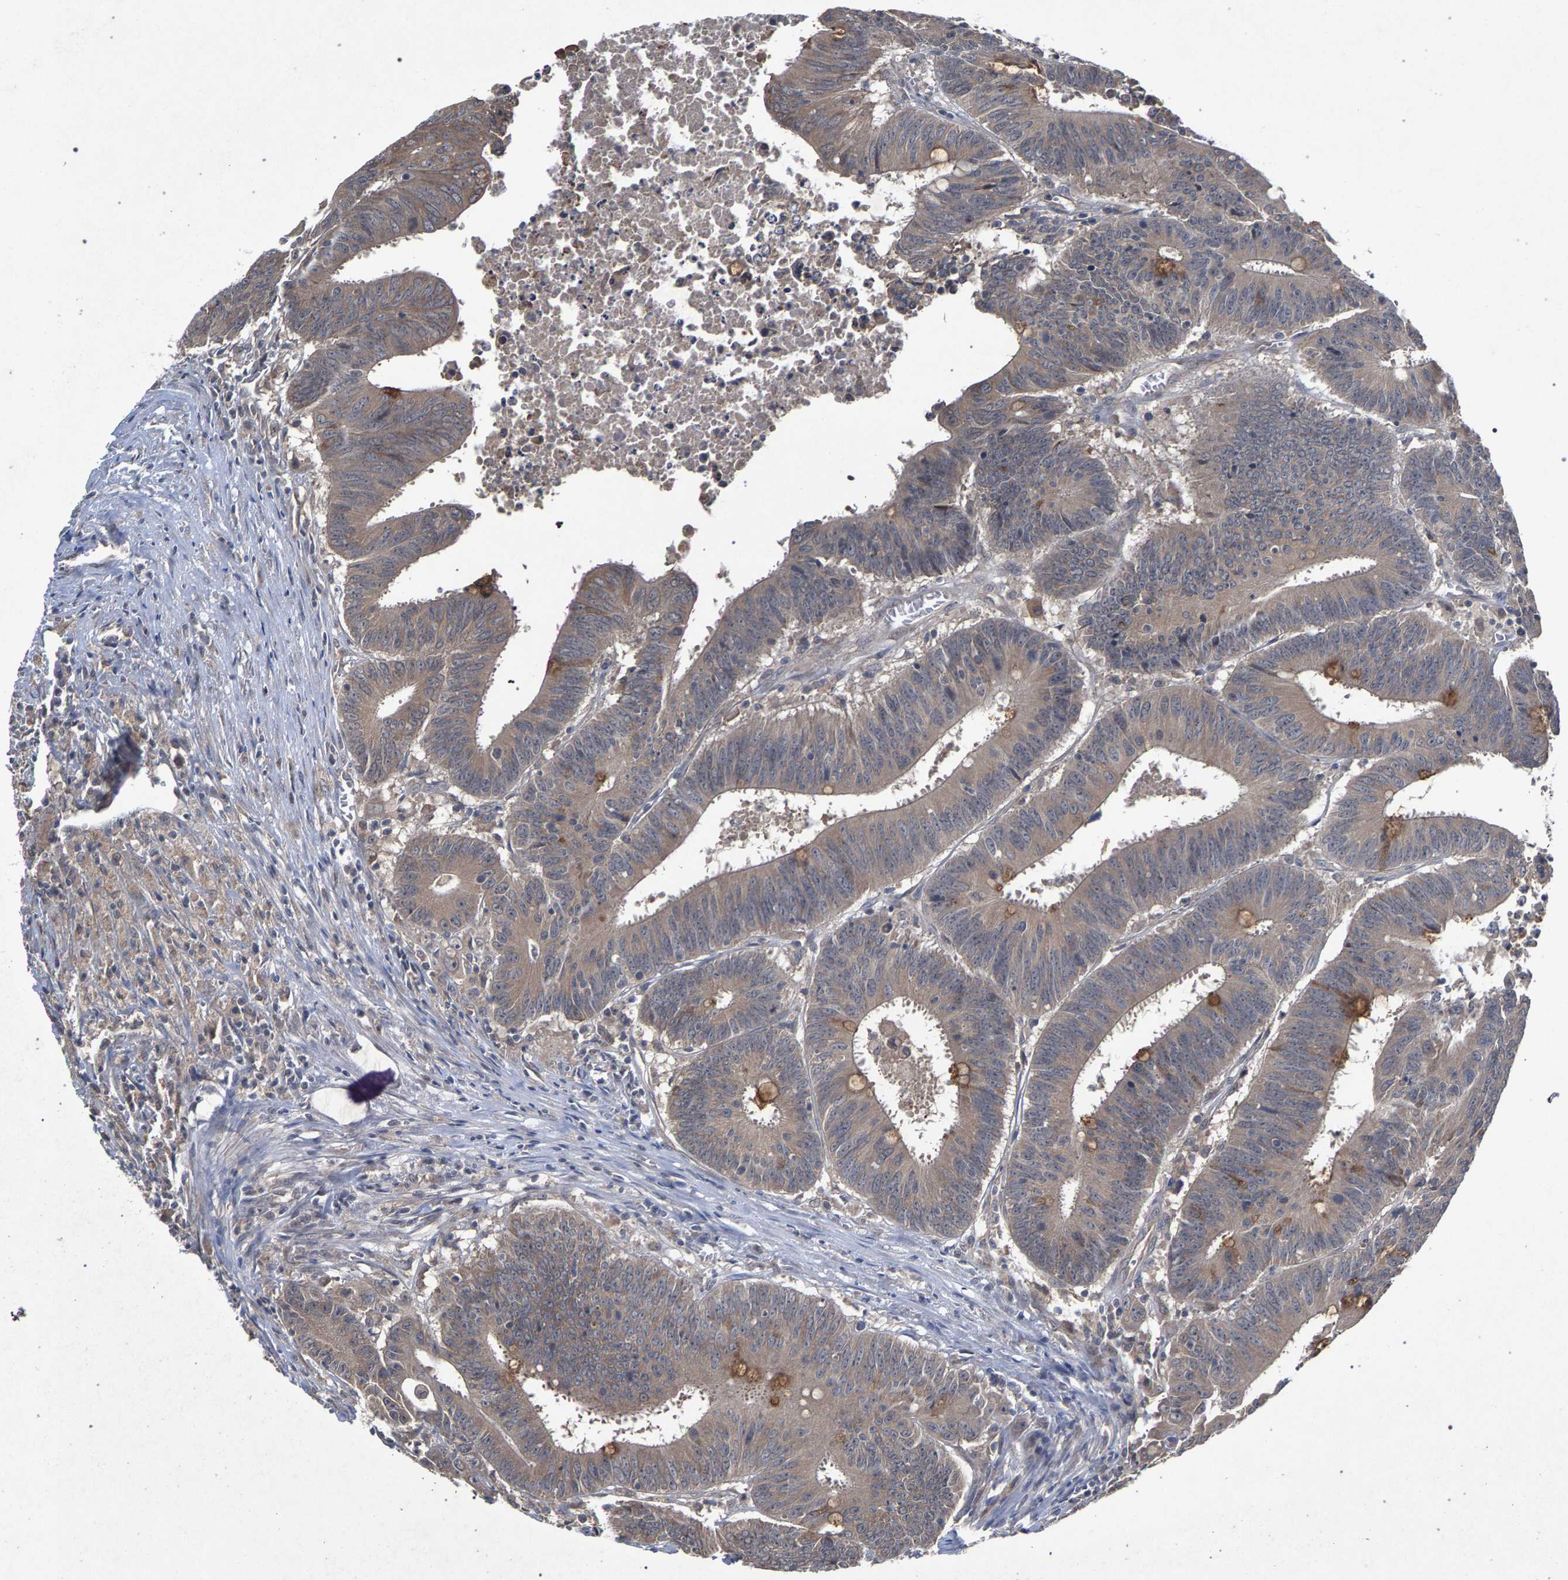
{"staining": {"intensity": "weak", "quantity": ">75%", "location": "cytoplasmic/membranous"}, "tissue": "colorectal cancer", "cell_type": "Tumor cells", "image_type": "cancer", "snomed": [{"axis": "morphology", "description": "Adenocarcinoma, NOS"}, {"axis": "topography", "description": "Colon"}], "caption": "This is an image of IHC staining of adenocarcinoma (colorectal), which shows weak positivity in the cytoplasmic/membranous of tumor cells.", "gene": "SLC4A4", "patient": {"sex": "male", "age": 45}}